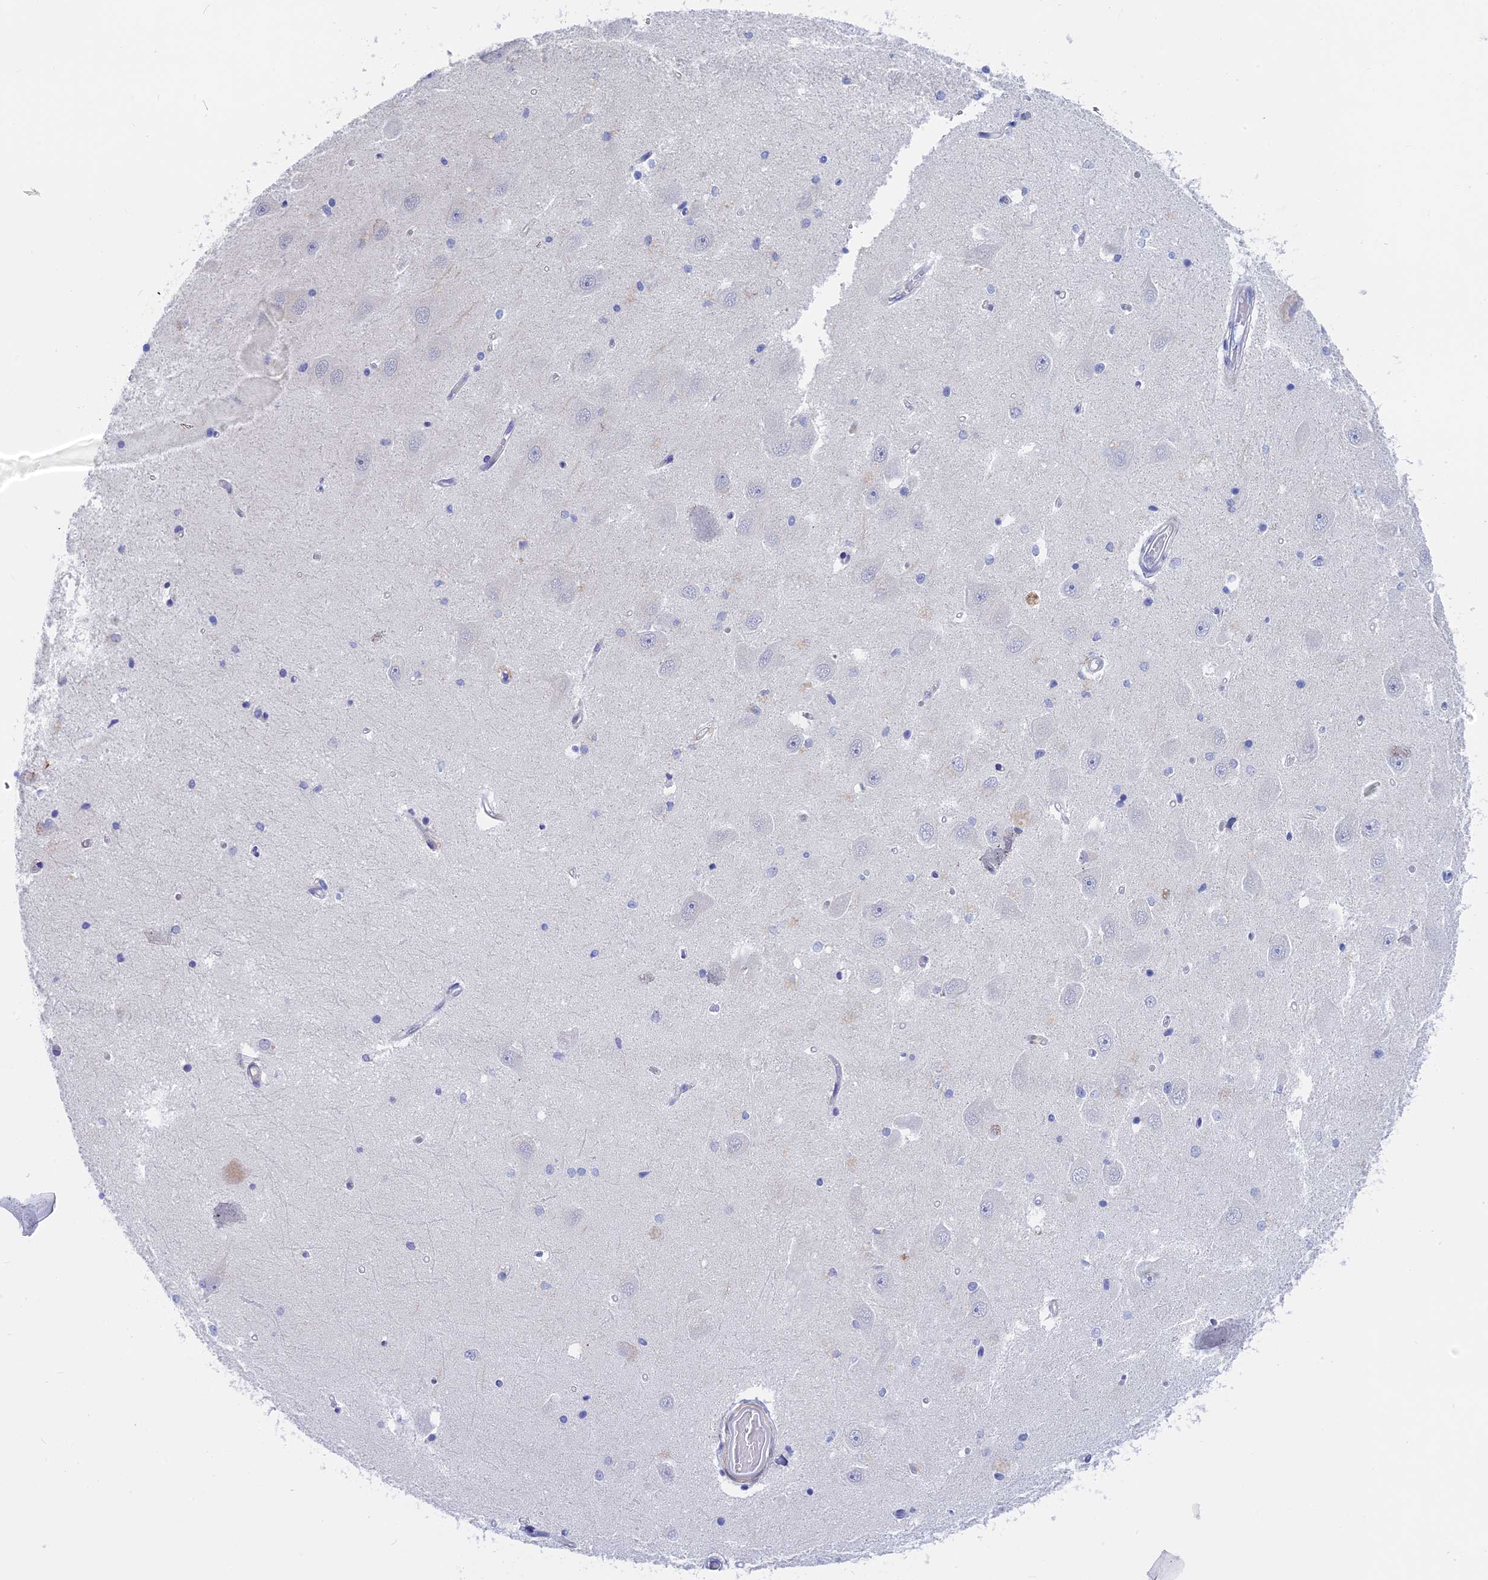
{"staining": {"intensity": "negative", "quantity": "none", "location": "none"}, "tissue": "hippocampus", "cell_type": "Glial cells", "image_type": "normal", "snomed": [{"axis": "morphology", "description": "Normal tissue, NOS"}, {"axis": "topography", "description": "Hippocampus"}], "caption": "Protein analysis of normal hippocampus displays no significant staining in glial cells.", "gene": "GLB1L", "patient": {"sex": "male", "age": 45}}